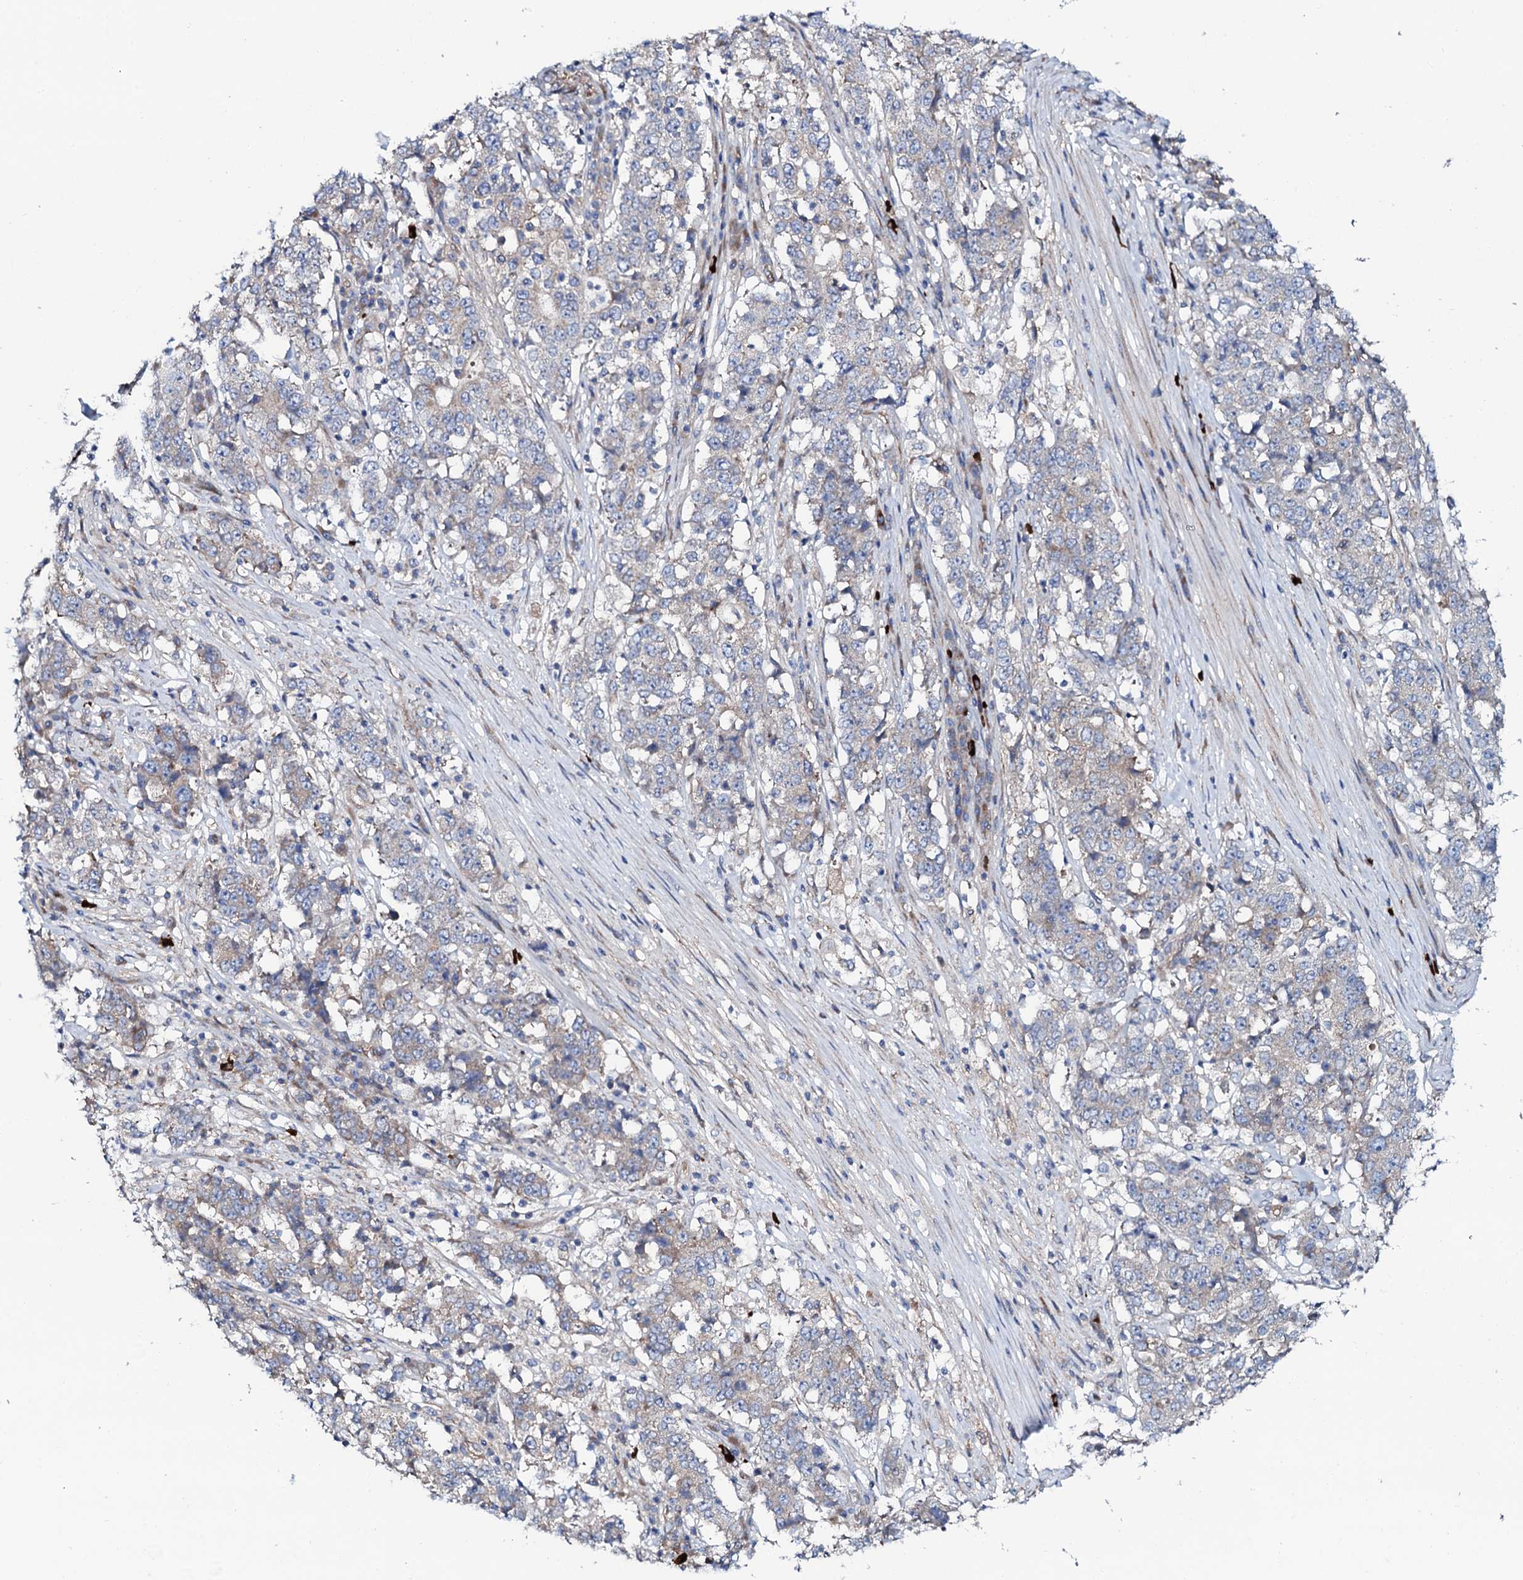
{"staining": {"intensity": "weak", "quantity": "<25%", "location": "cytoplasmic/membranous"}, "tissue": "stomach cancer", "cell_type": "Tumor cells", "image_type": "cancer", "snomed": [{"axis": "morphology", "description": "Adenocarcinoma, NOS"}, {"axis": "topography", "description": "Stomach"}], "caption": "Human stomach cancer stained for a protein using immunohistochemistry (IHC) exhibits no staining in tumor cells.", "gene": "STARD13", "patient": {"sex": "male", "age": 59}}